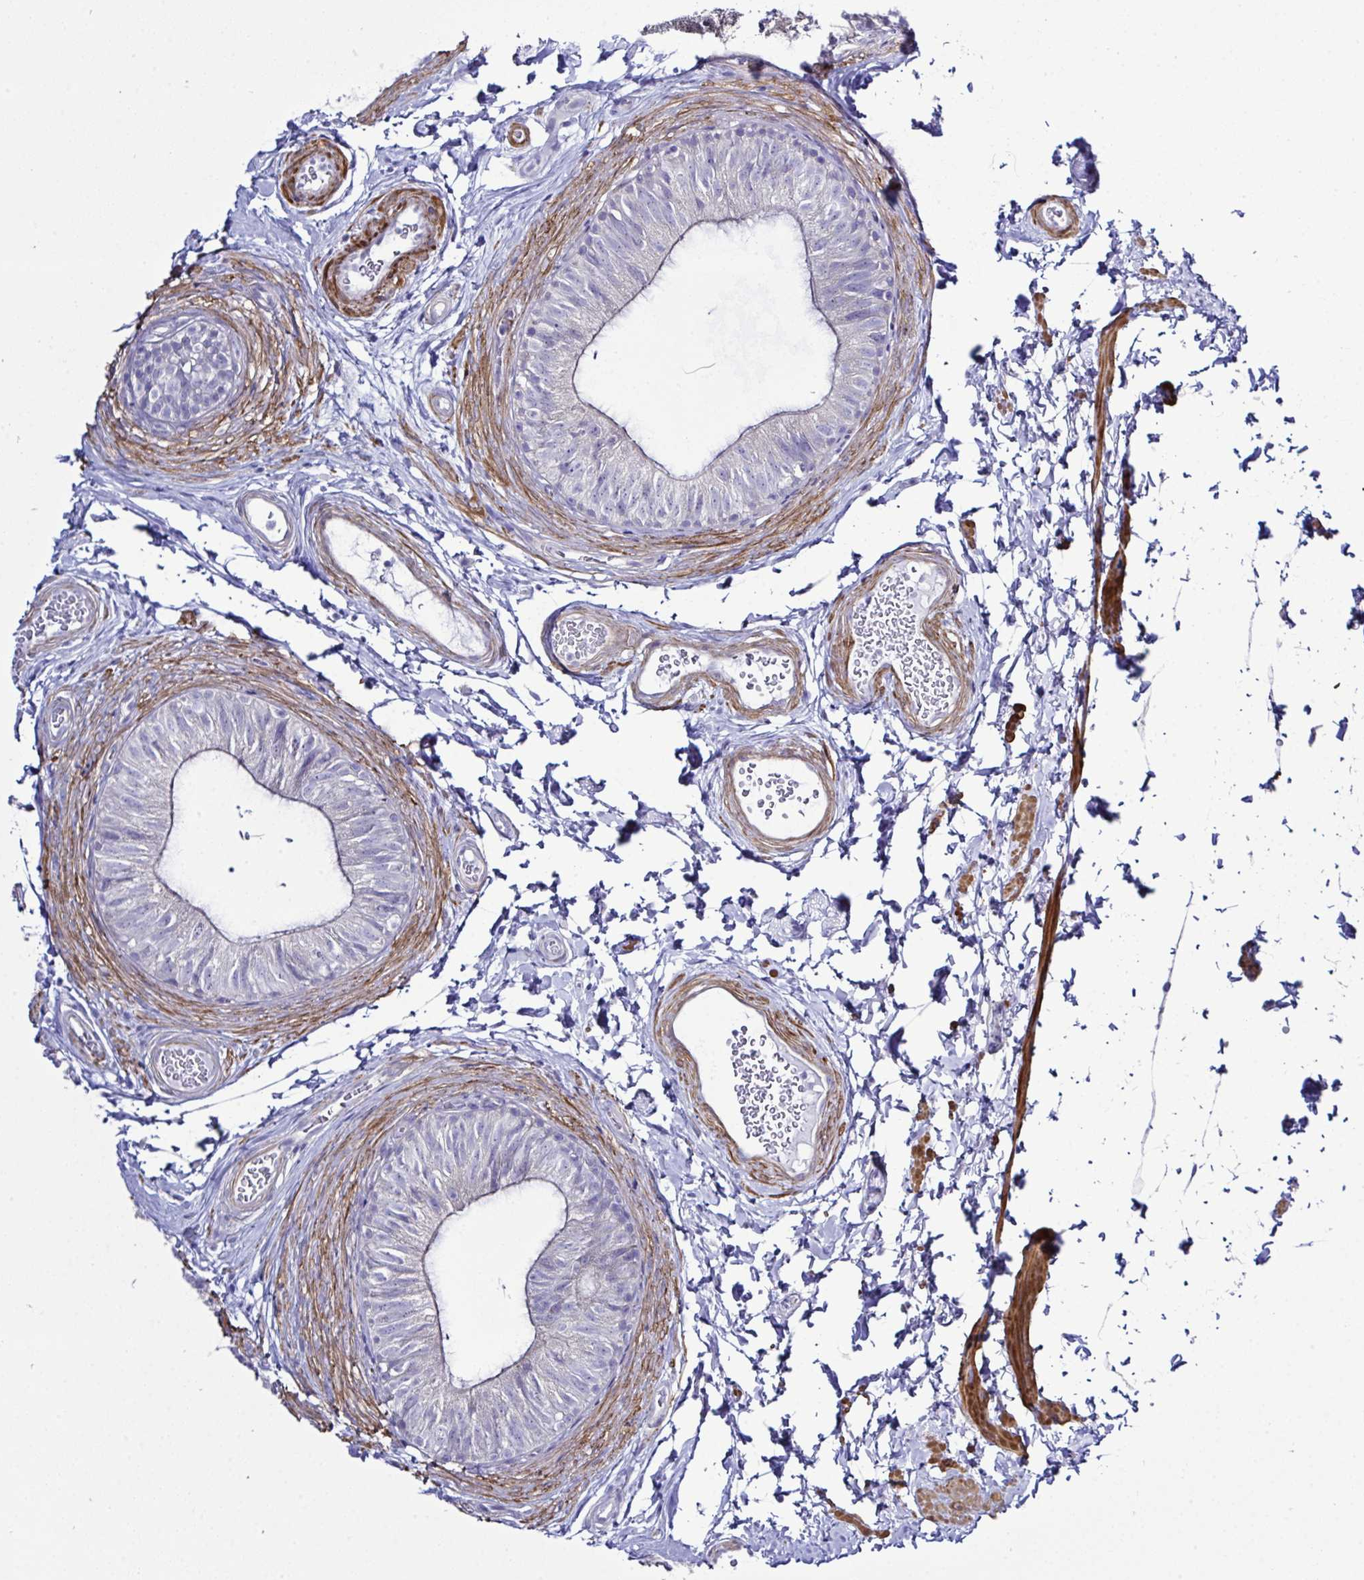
{"staining": {"intensity": "negative", "quantity": "none", "location": "none"}, "tissue": "epididymis", "cell_type": "Glandular cells", "image_type": "normal", "snomed": [{"axis": "morphology", "description": "Normal tissue, NOS"}, {"axis": "topography", "description": "Epididymis, spermatic cord, NOS"}, {"axis": "topography", "description": "Epididymis"}, {"axis": "topography", "description": "Peripheral nerve tissue"}], "caption": "Protein analysis of benign epididymis exhibits no significant positivity in glandular cells. (DAB immunohistochemistry with hematoxylin counter stain).", "gene": "MED11", "patient": {"sex": "male", "age": 29}}